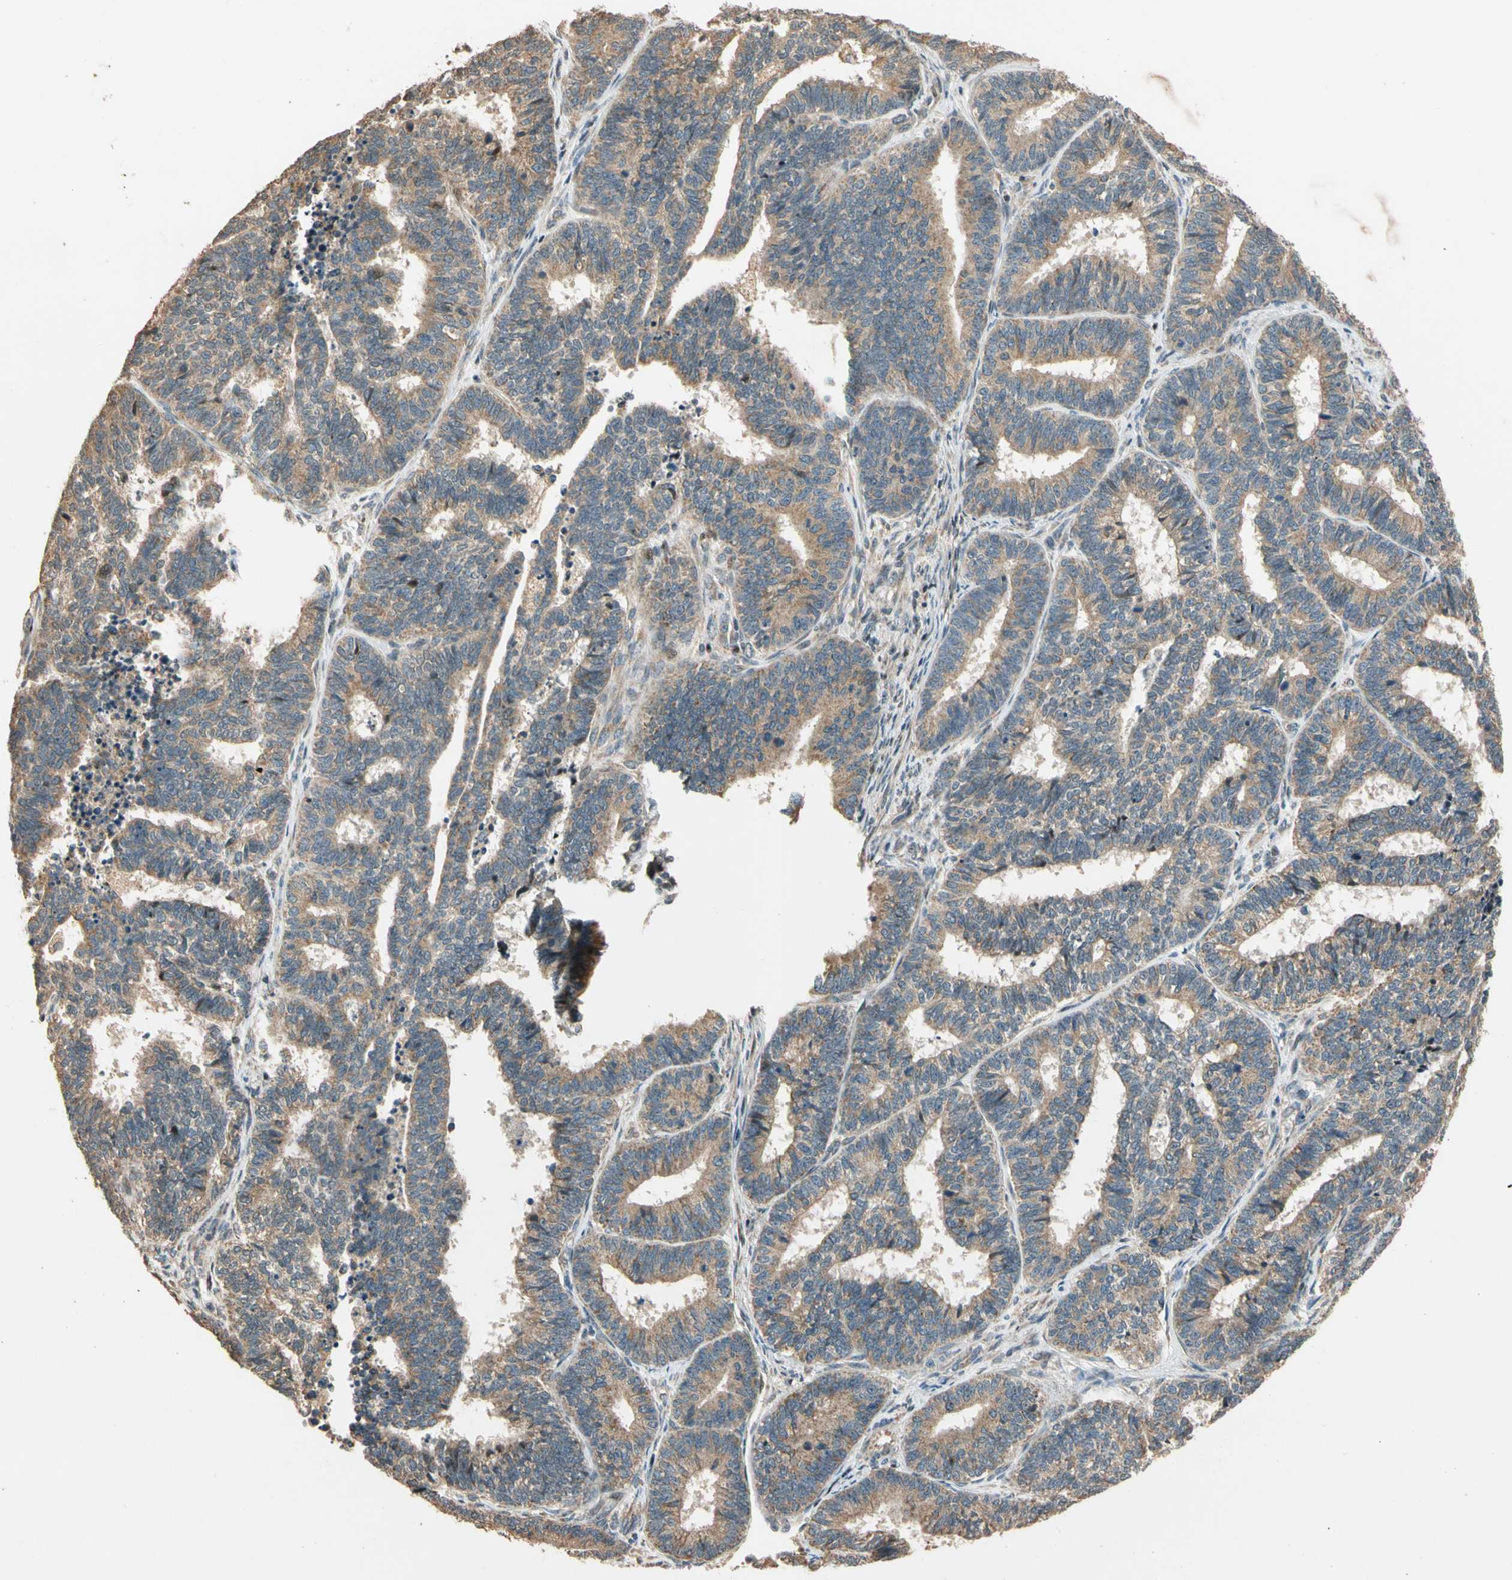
{"staining": {"intensity": "moderate", "quantity": ">75%", "location": "cytoplasmic/membranous"}, "tissue": "endometrial cancer", "cell_type": "Tumor cells", "image_type": "cancer", "snomed": [{"axis": "morphology", "description": "Adenocarcinoma, NOS"}, {"axis": "topography", "description": "Endometrium"}], "caption": "Immunohistochemical staining of human endometrial cancer reveals medium levels of moderate cytoplasmic/membranous expression in approximately >75% of tumor cells.", "gene": "HECW1", "patient": {"sex": "female", "age": 70}}